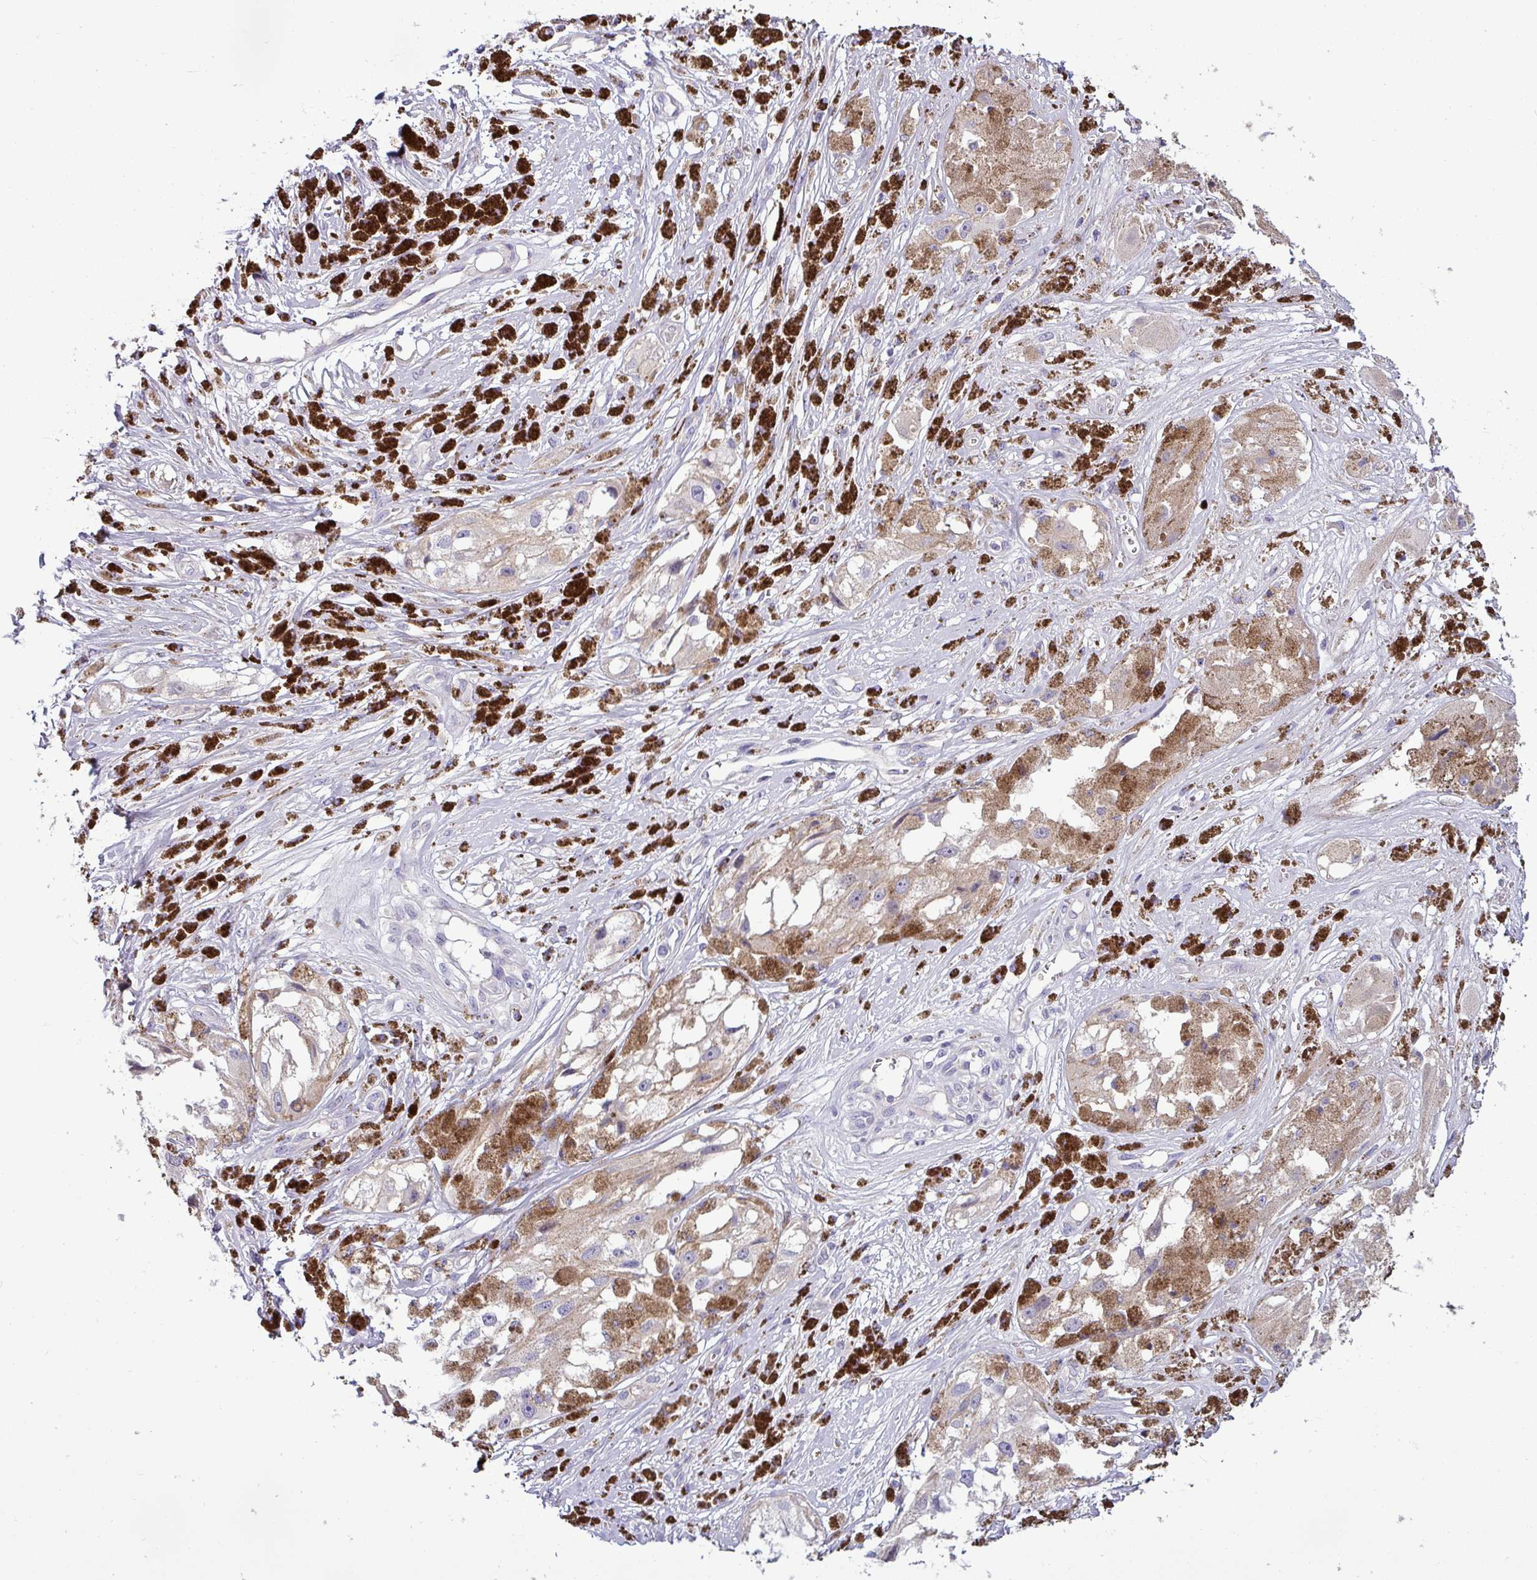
{"staining": {"intensity": "negative", "quantity": "none", "location": "none"}, "tissue": "melanoma", "cell_type": "Tumor cells", "image_type": "cancer", "snomed": [{"axis": "morphology", "description": "Malignant melanoma, NOS"}, {"axis": "topography", "description": "Skin"}], "caption": "Image shows no significant protein staining in tumor cells of melanoma.", "gene": "ACAP3", "patient": {"sex": "male", "age": 88}}